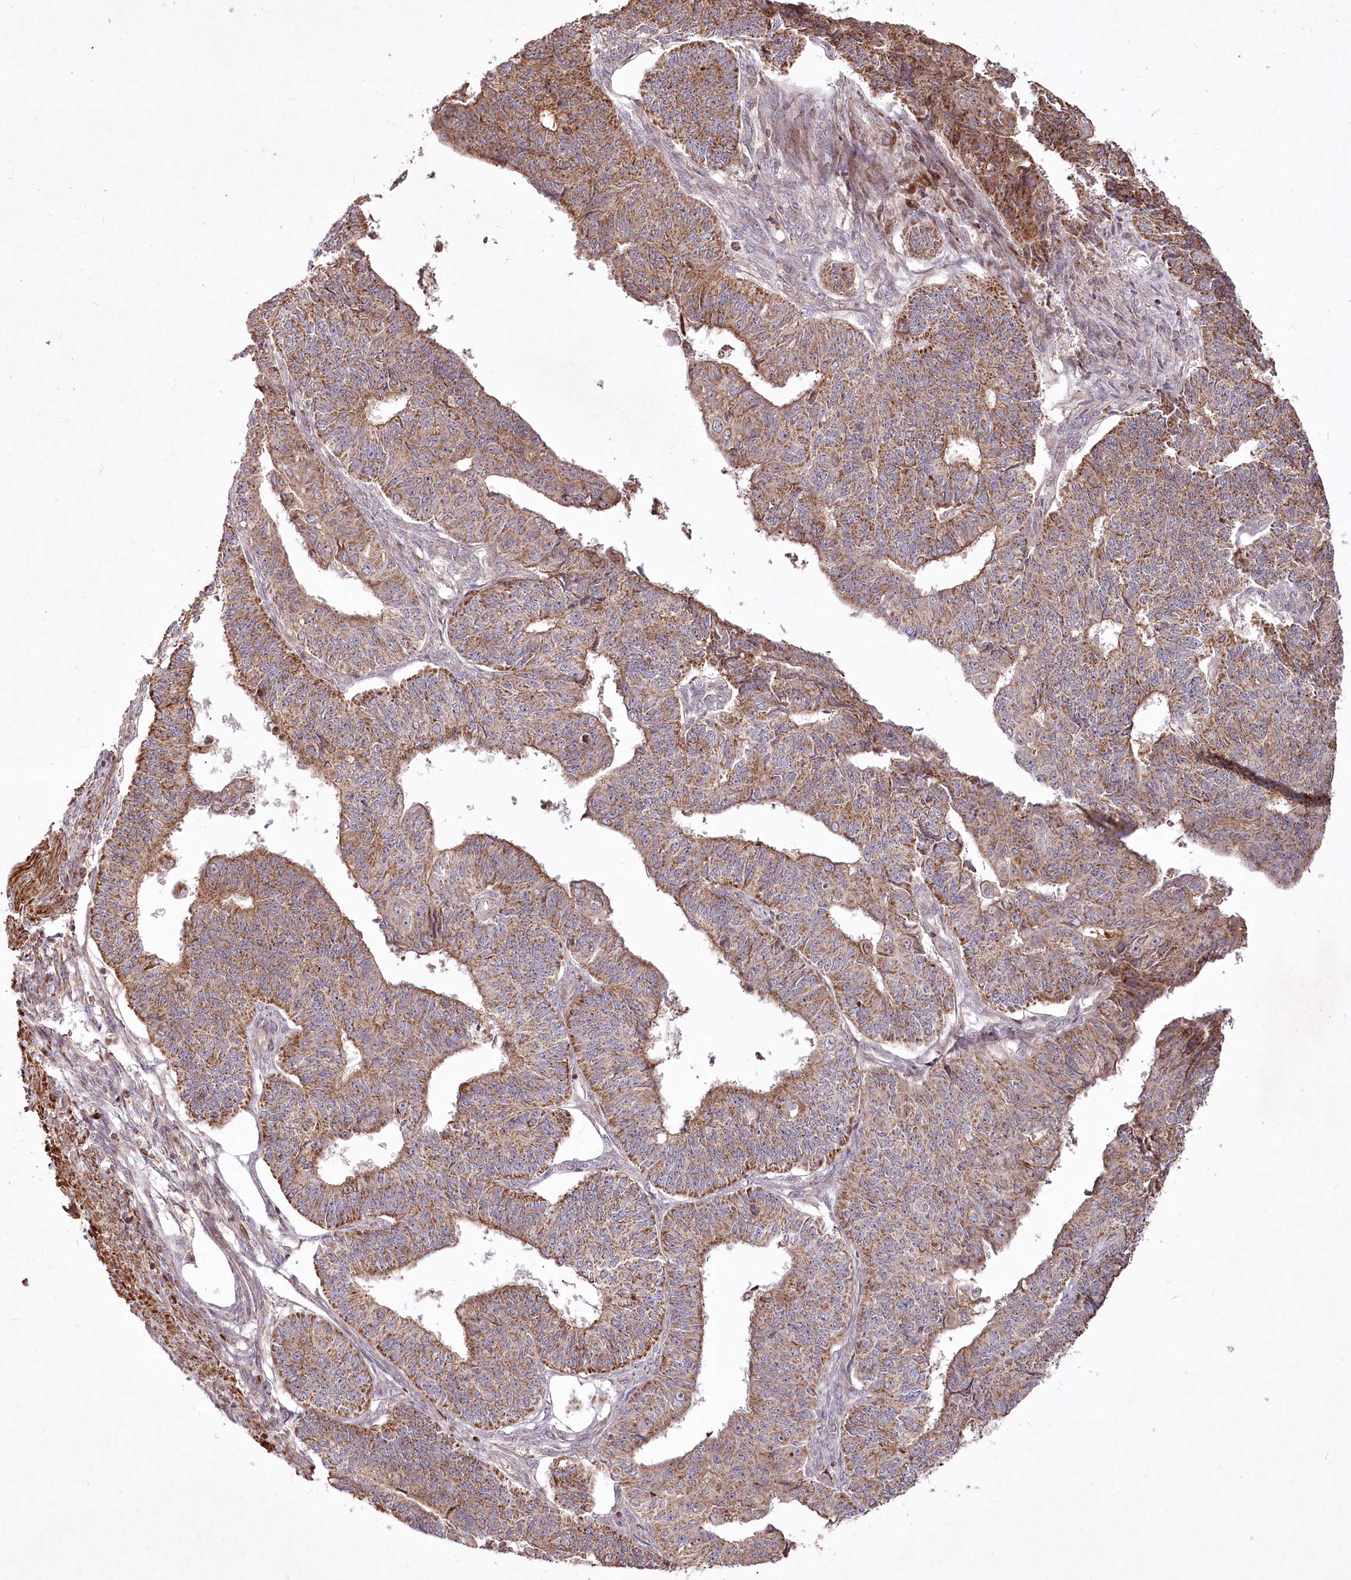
{"staining": {"intensity": "moderate", "quantity": ">75%", "location": "cytoplasmic/membranous"}, "tissue": "endometrial cancer", "cell_type": "Tumor cells", "image_type": "cancer", "snomed": [{"axis": "morphology", "description": "Adenocarcinoma, NOS"}, {"axis": "topography", "description": "Endometrium"}], "caption": "A micrograph of endometrial cancer stained for a protein reveals moderate cytoplasmic/membranous brown staining in tumor cells.", "gene": "PSTK", "patient": {"sex": "female", "age": 32}}